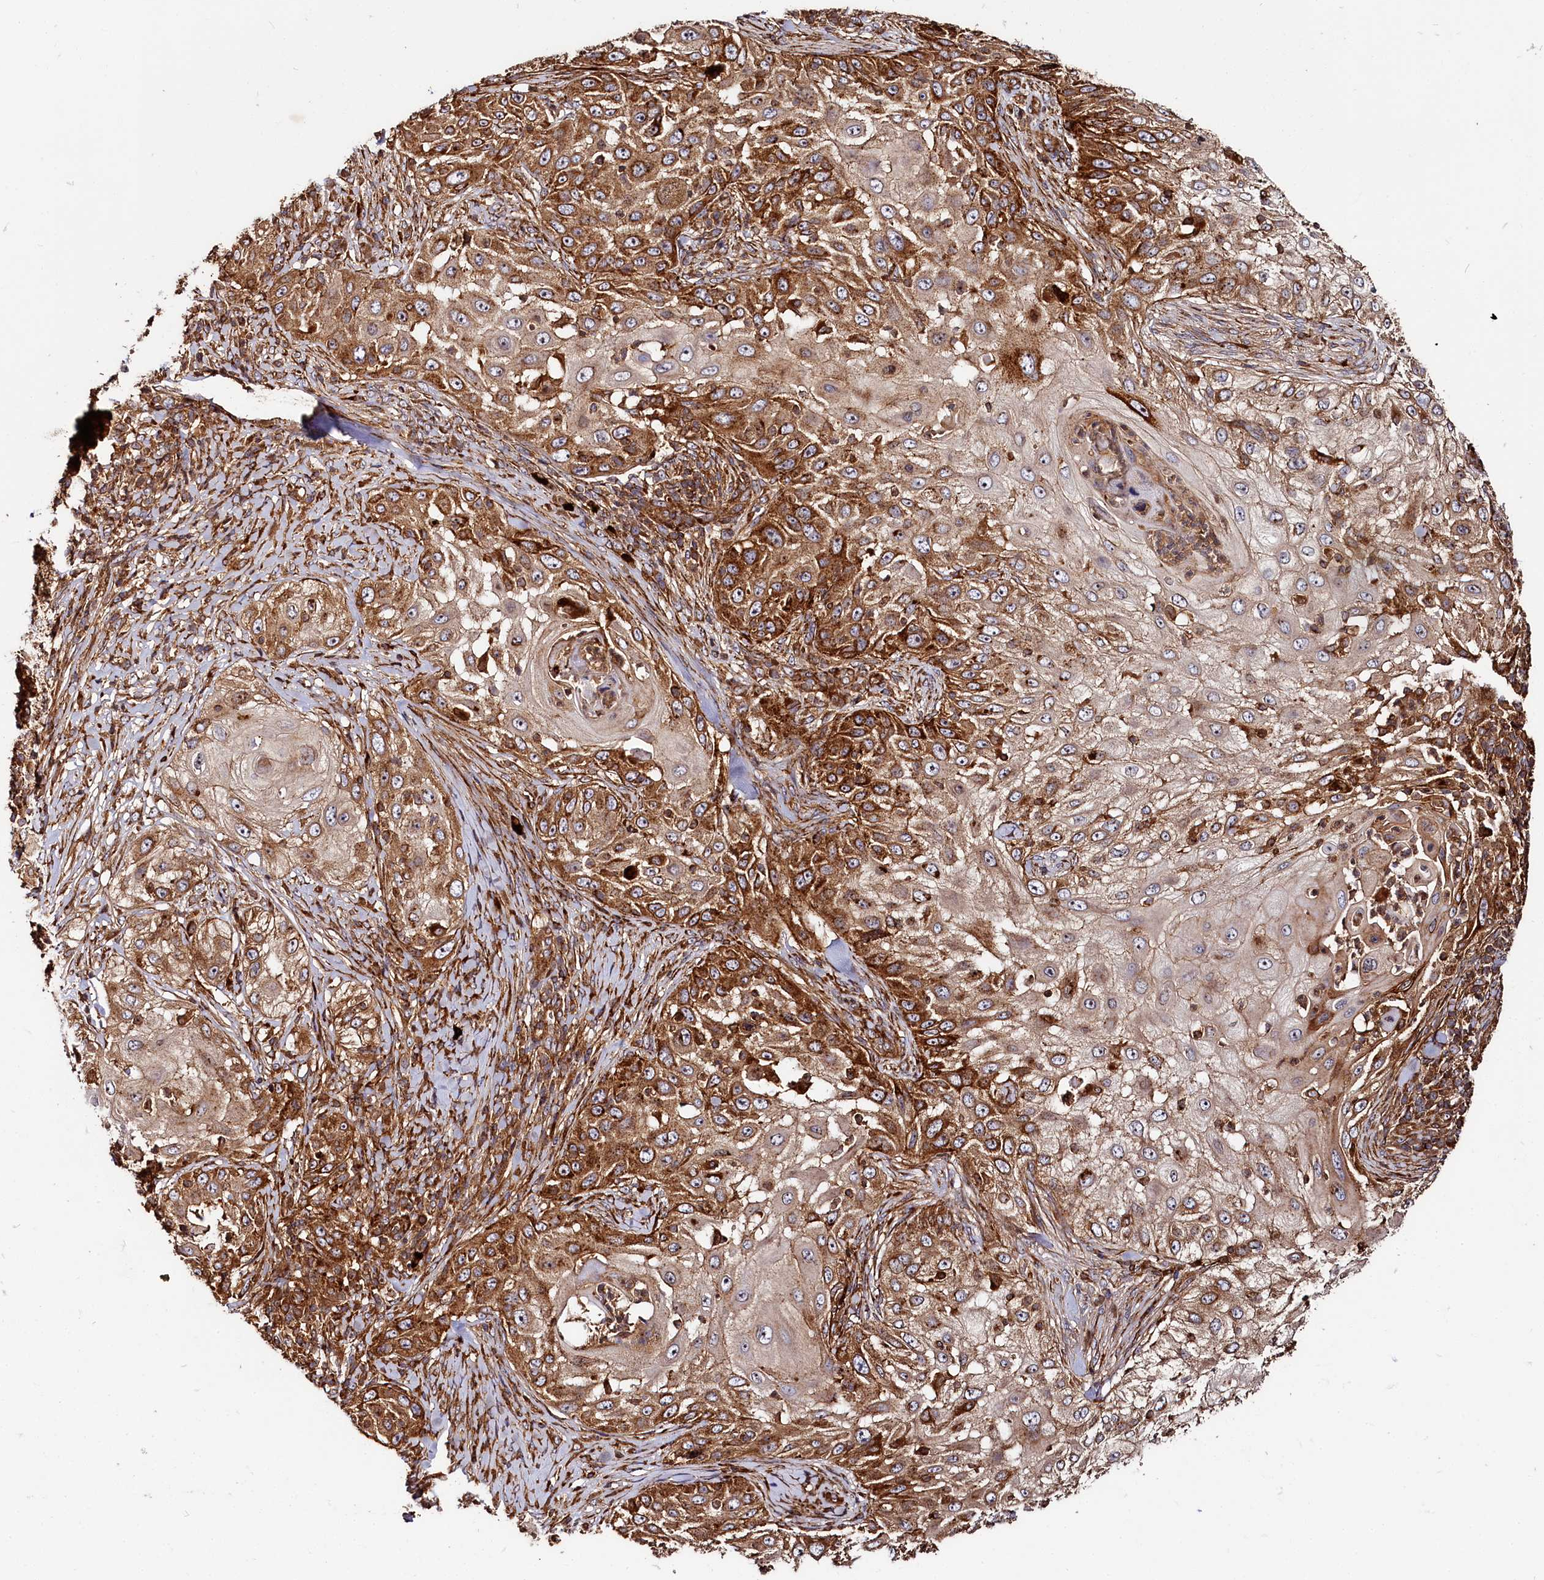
{"staining": {"intensity": "strong", "quantity": ">75%", "location": "cytoplasmic/membranous"}, "tissue": "skin cancer", "cell_type": "Tumor cells", "image_type": "cancer", "snomed": [{"axis": "morphology", "description": "Squamous cell carcinoma, NOS"}, {"axis": "topography", "description": "Skin"}], "caption": "Protein analysis of skin squamous cell carcinoma tissue shows strong cytoplasmic/membranous expression in approximately >75% of tumor cells. The staining was performed using DAB to visualize the protein expression in brown, while the nuclei were stained in blue with hematoxylin (Magnification: 20x).", "gene": "WDR73", "patient": {"sex": "female", "age": 44}}